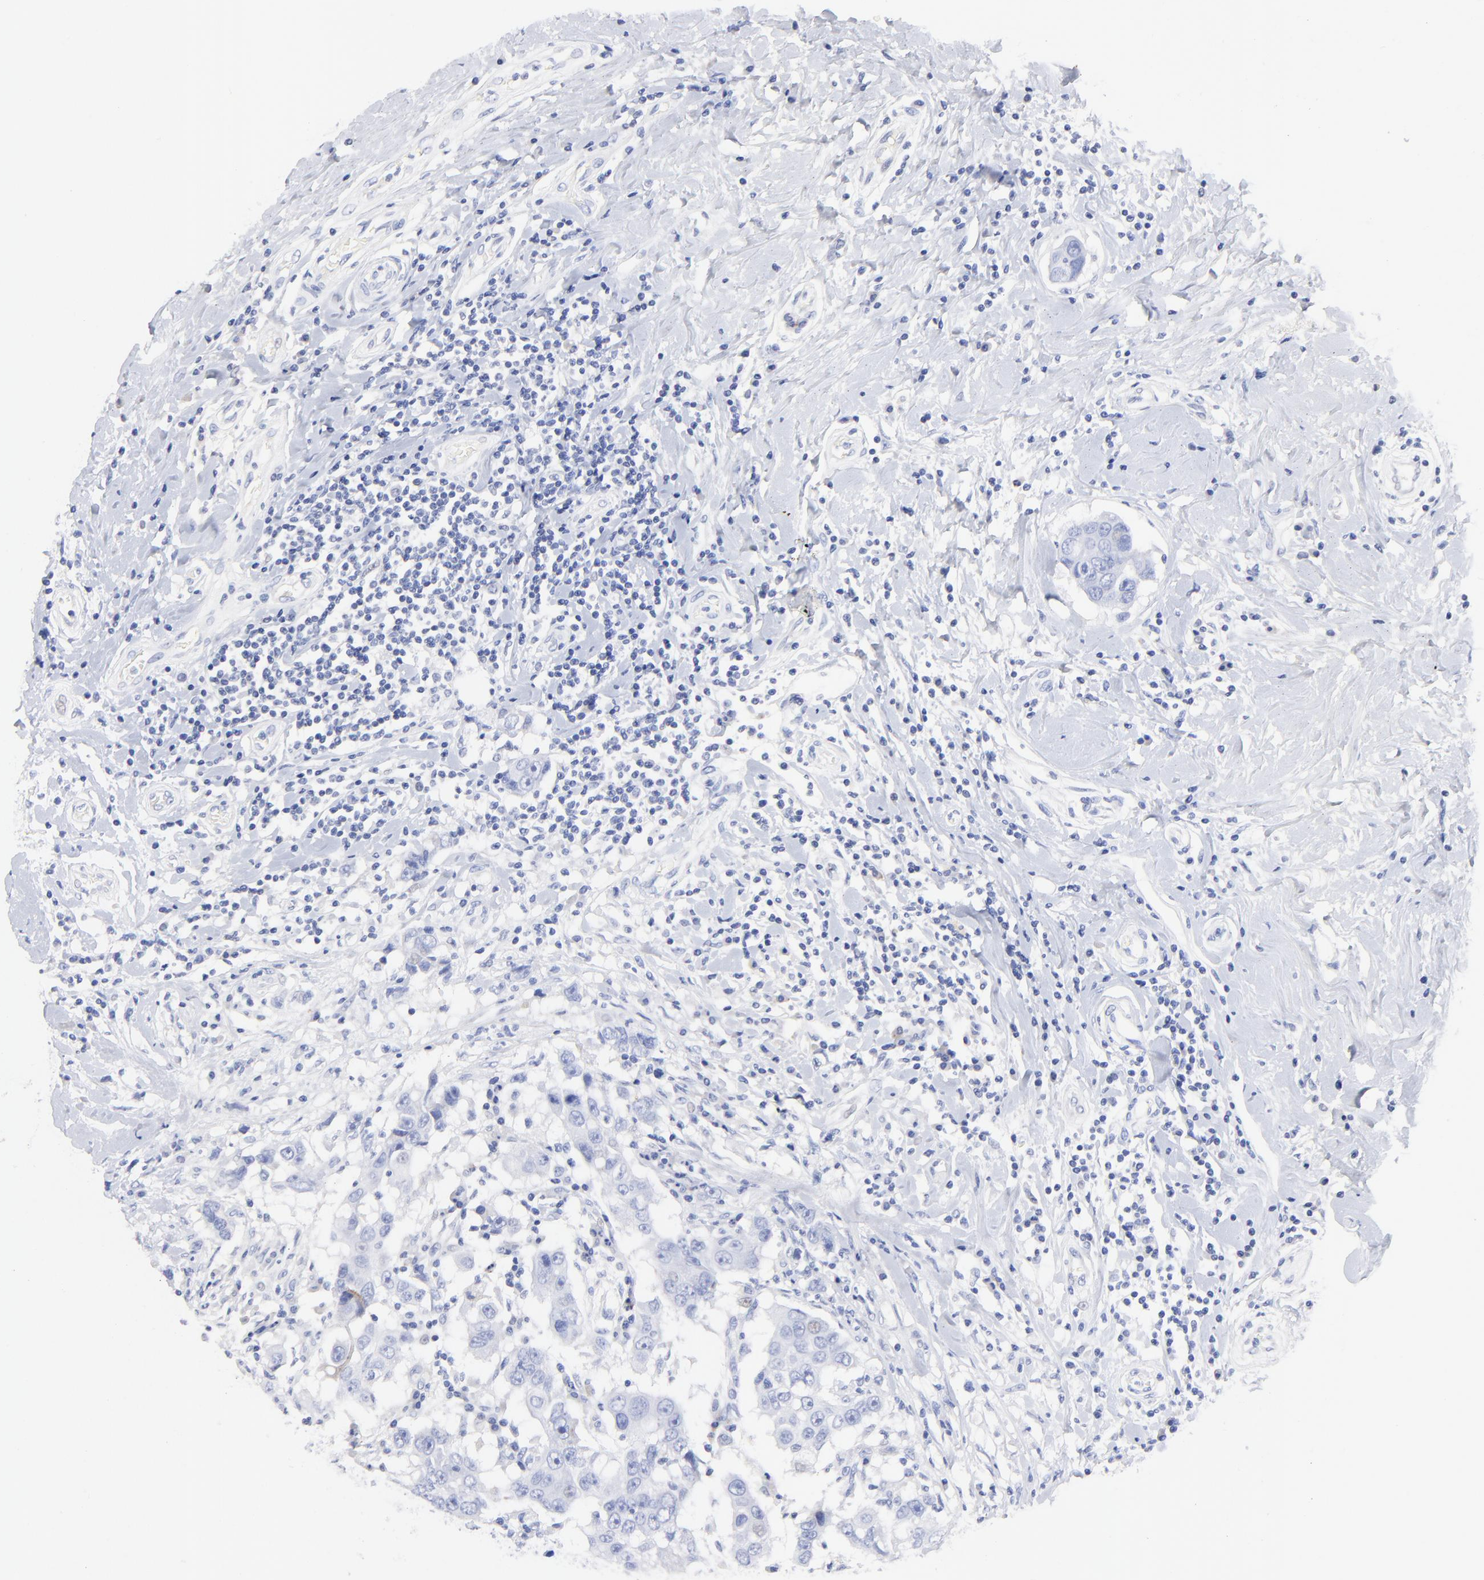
{"staining": {"intensity": "negative", "quantity": "none", "location": "none"}, "tissue": "breast cancer", "cell_type": "Tumor cells", "image_type": "cancer", "snomed": [{"axis": "morphology", "description": "Duct carcinoma"}, {"axis": "topography", "description": "Breast"}], "caption": "IHC image of neoplastic tissue: breast cancer (intraductal carcinoma) stained with DAB (3,3'-diaminobenzidine) displays no significant protein expression in tumor cells.", "gene": "HORMAD2", "patient": {"sex": "female", "age": 27}}